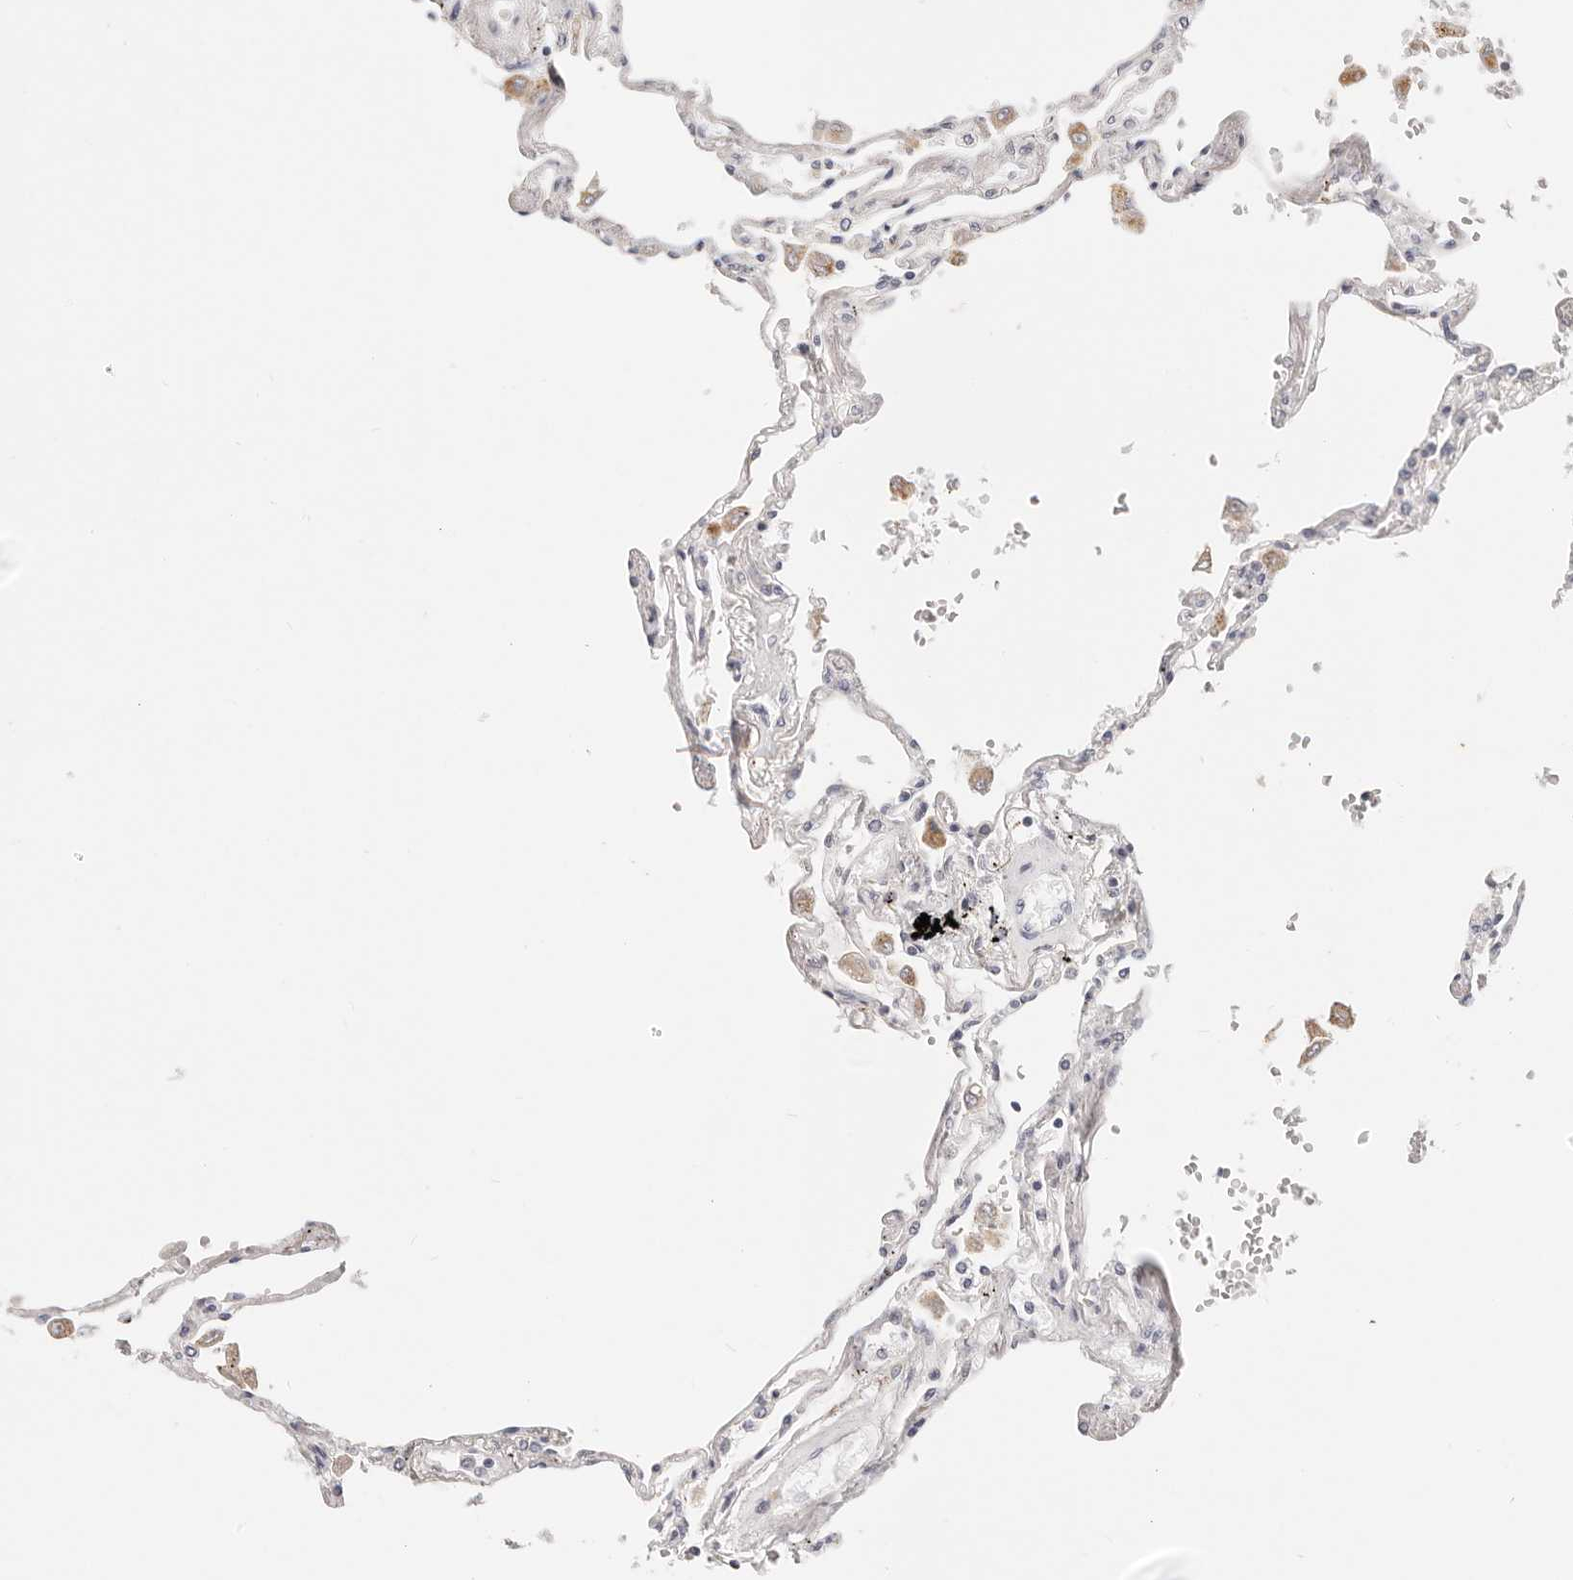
{"staining": {"intensity": "negative", "quantity": "none", "location": "none"}, "tissue": "lung", "cell_type": "Alveolar cells", "image_type": "normal", "snomed": [{"axis": "morphology", "description": "Normal tissue, NOS"}, {"axis": "topography", "description": "Lung"}], "caption": "The micrograph demonstrates no significant positivity in alveolar cells of lung.", "gene": "STKLD1", "patient": {"sex": "female", "age": 67}}